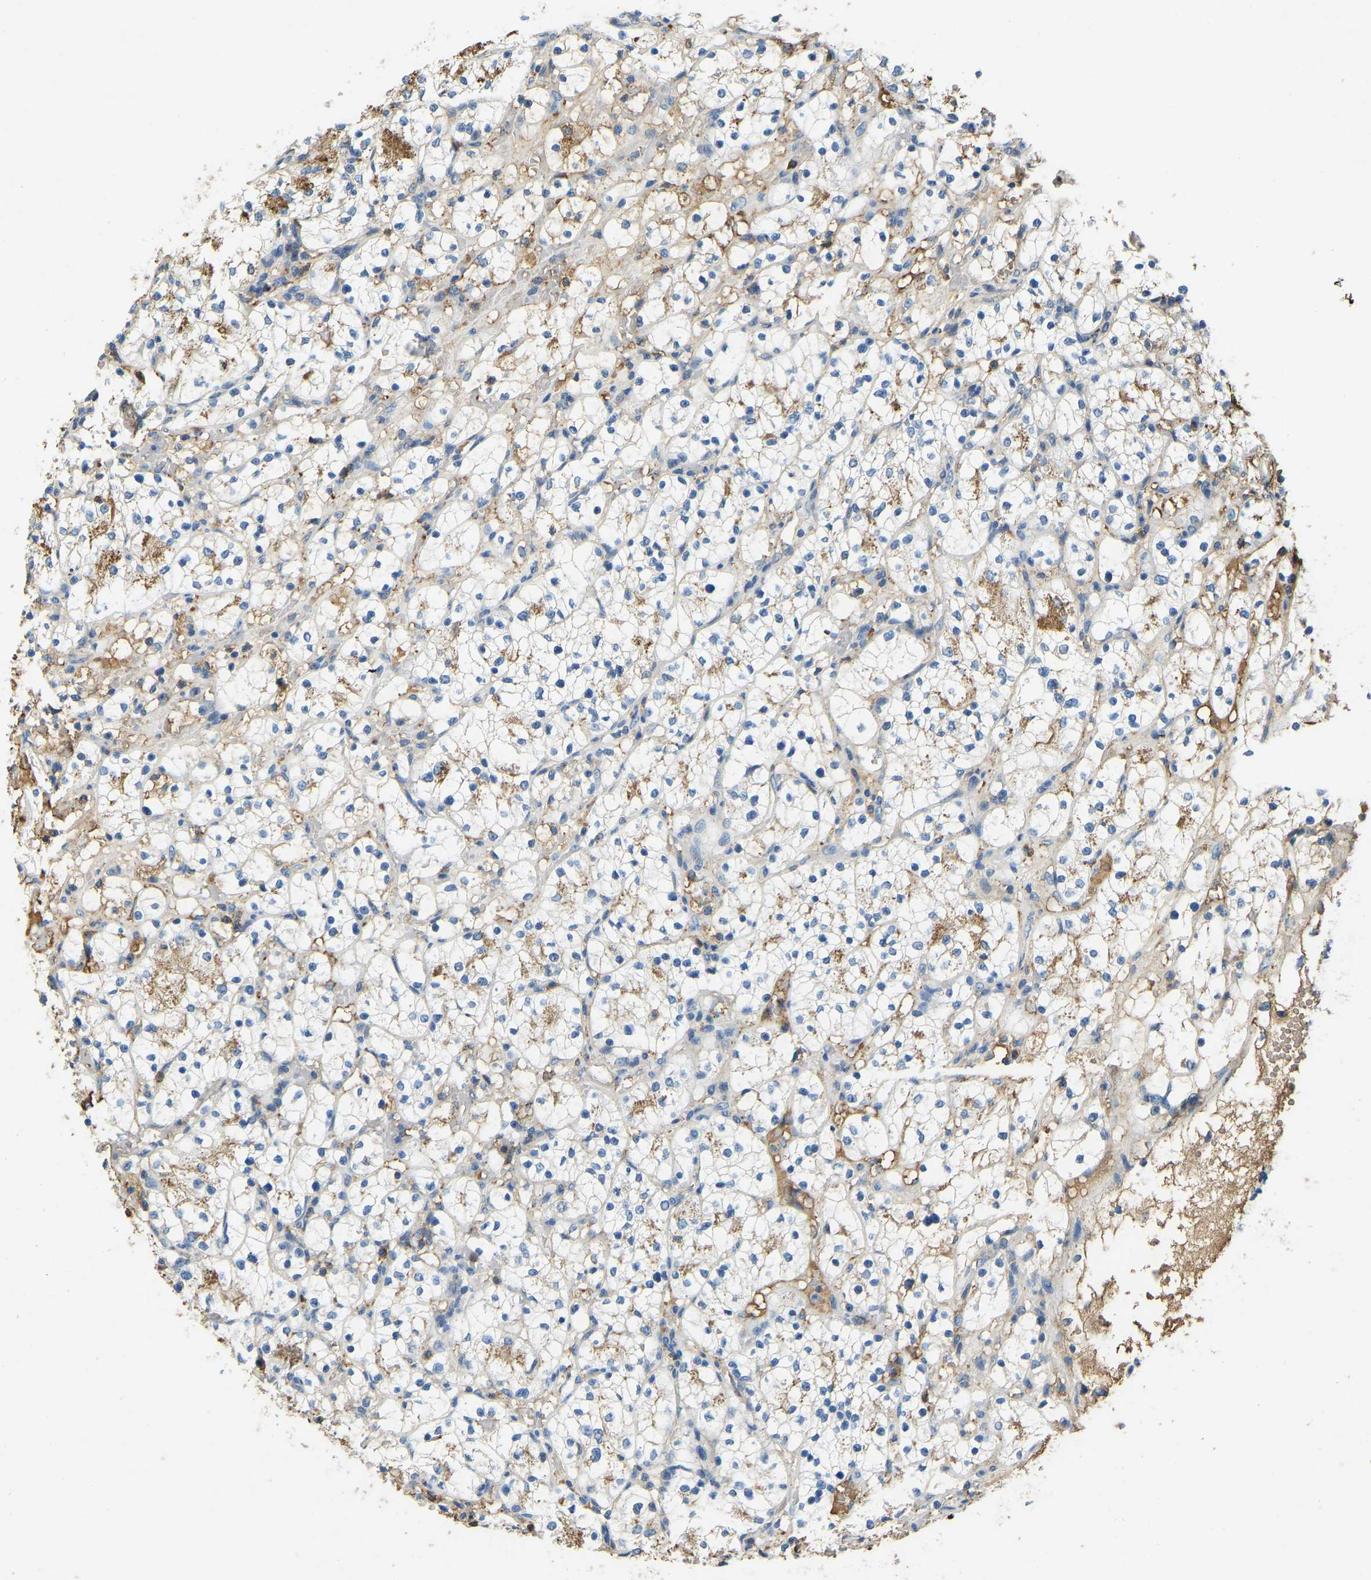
{"staining": {"intensity": "negative", "quantity": "none", "location": "none"}, "tissue": "renal cancer", "cell_type": "Tumor cells", "image_type": "cancer", "snomed": [{"axis": "morphology", "description": "Adenocarcinoma, NOS"}, {"axis": "topography", "description": "Kidney"}], "caption": "Tumor cells are negative for protein expression in human adenocarcinoma (renal).", "gene": "THBS4", "patient": {"sex": "female", "age": 60}}